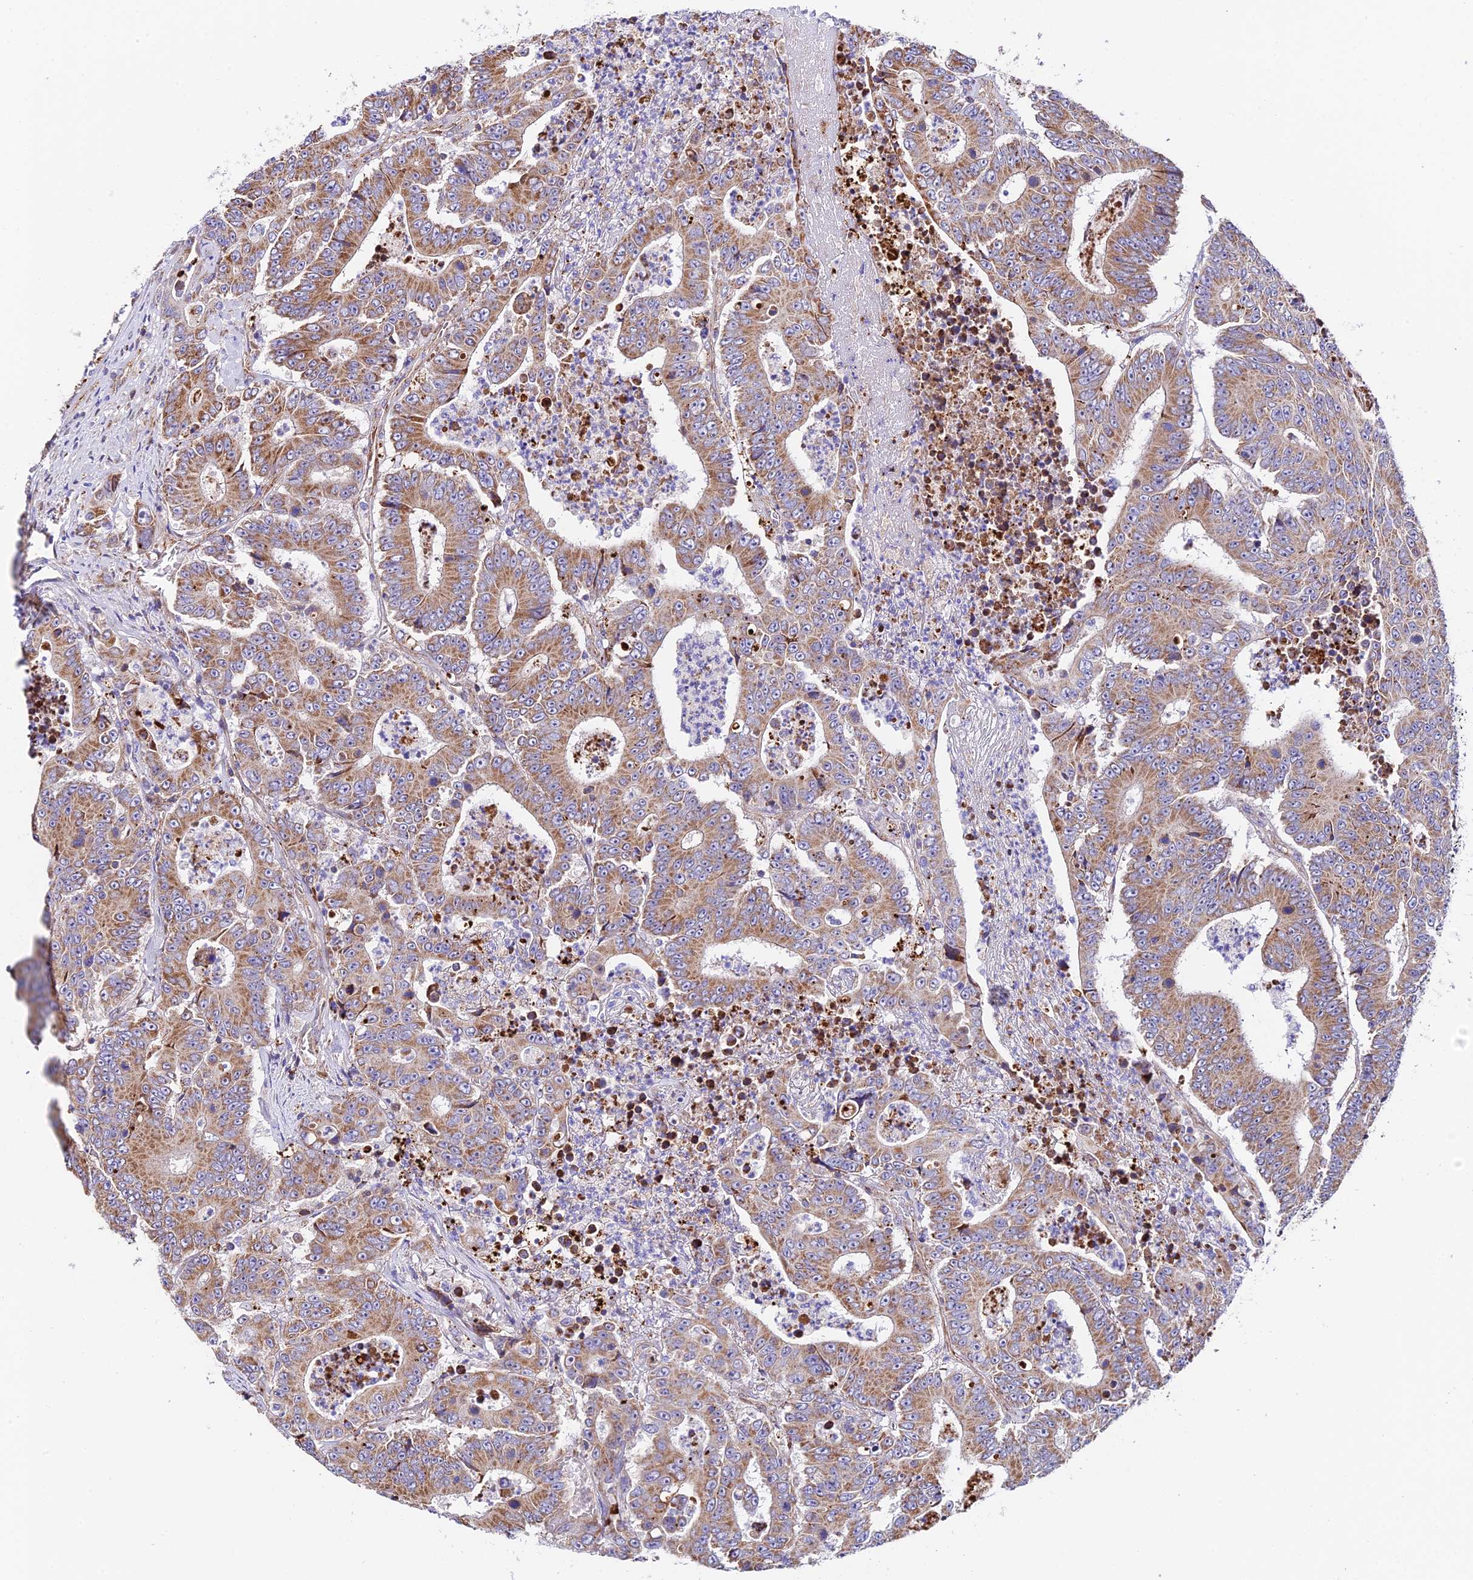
{"staining": {"intensity": "moderate", "quantity": ">75%", "location": "cytoplasmic/membranous"}, "tissue": "colorectal cancer", "cell_type": "Tumor cells", "image_type": "cancer", "snomed": [{"axis": "morphology", "description": "Adenocarcinoma, NOS"}, {"axis": "topography", "description": "Colon"}], "caption": "An IHC photomicrograph of tumor tissue is shown. Protein staining in brown highlights moderate cytoplasmic/membranous positivity in adenocarcinoma (colorectal) within tumor cells.", "gene": "VPS13C", "patient": {"sex": "male", "age": 83}}